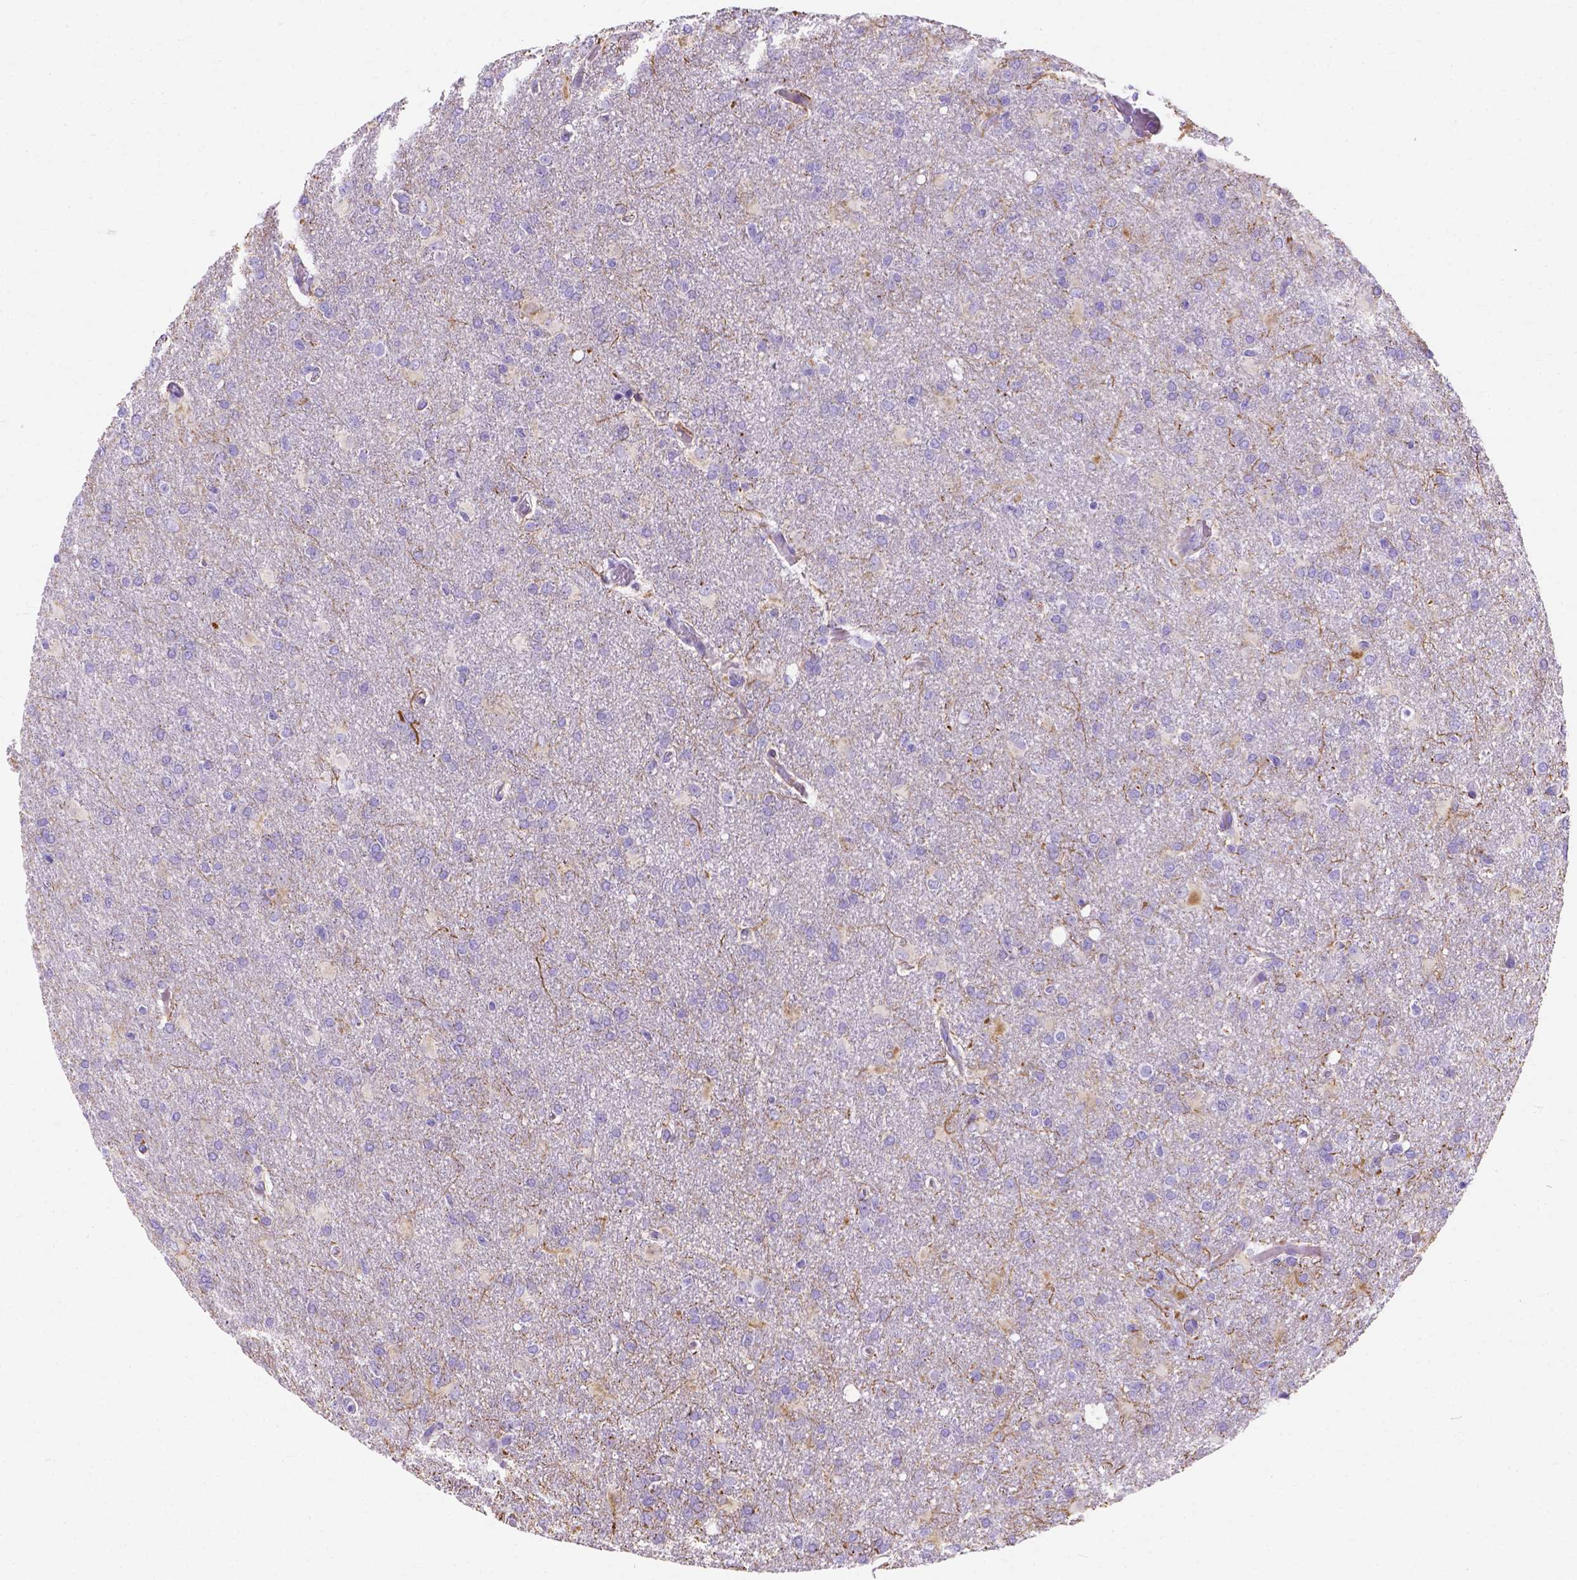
{"staining": {"intensity": "negative", "quantity": "none", "location": "none"}, "tissue": "glioma", "cell_type": "Tumor cells", "image_type": "cancer", "snomed": [{"axis": "morphology", "description": "Glioma, malignant, High grade"}, {"axis": "topography", "description": "Brain"}], "caption": "Malignant glioma (high-grade) was stained to show a protein in brown. There is no significant staining in tumor cells.", "gene": "MYH15", "patient": {"sex": "male", "age": 68}}